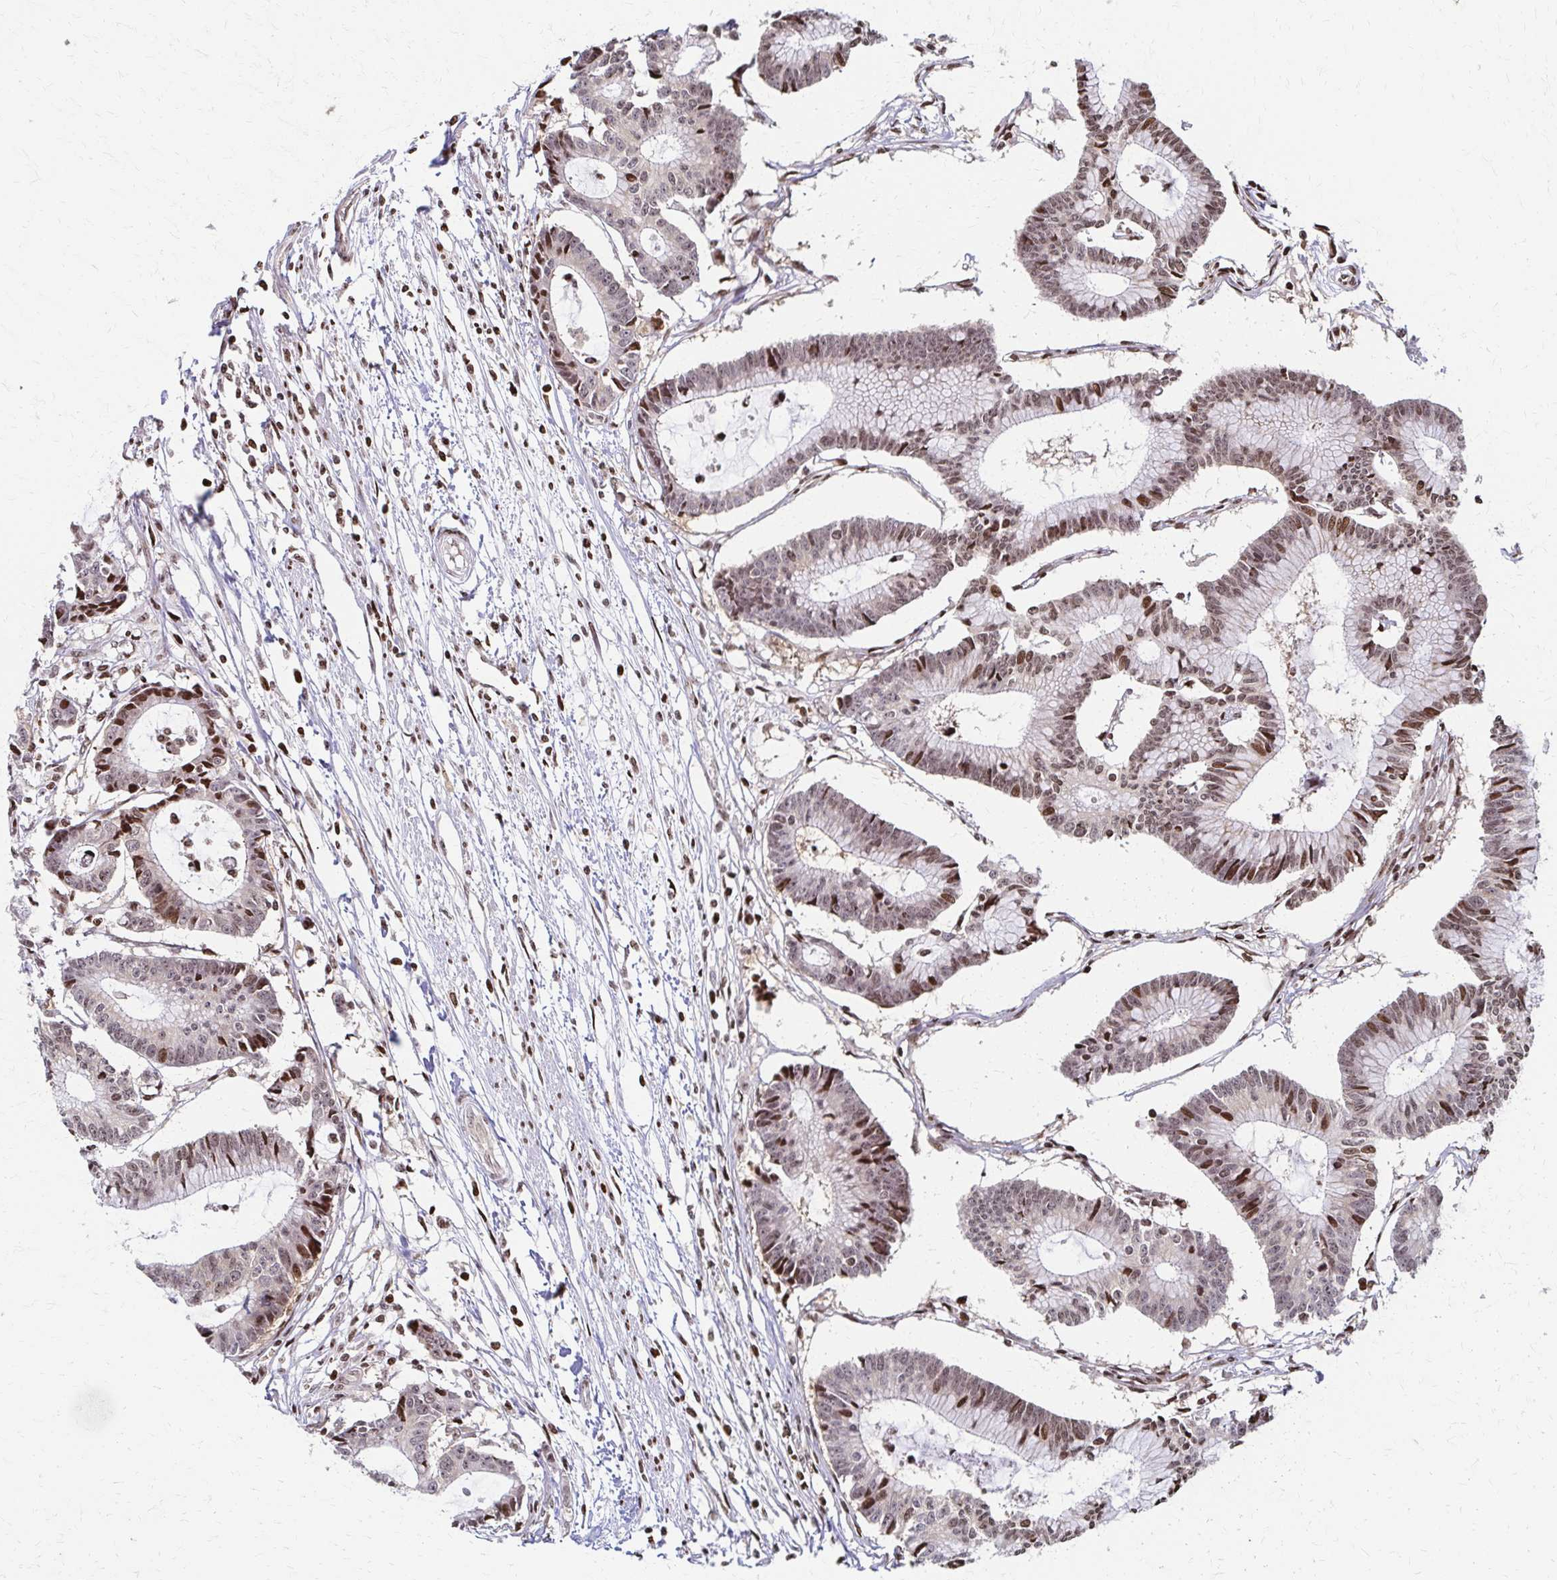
{"staining": {"intensity": "moderate", "quantity": "25%-75%", "location": "nuclear"}, "tissue": "colorectal cancer", "cell_type": "Tumor cells", "image_type": "cancer", "snomed": [{"axis": "morphology", "description": "Adenocarcinoma, NOS"}, {"axis": "topography", "description": "Colon"}], "caption": "Immunohistochemical staining of human adenocarcinoma (colorectal) demonstrates medium levels of moderate nuclear protein staining in approximately 25%-75% of tumor cells.", "gene": "PSMD7", "patient": {"sex": "female", "age": 78}}